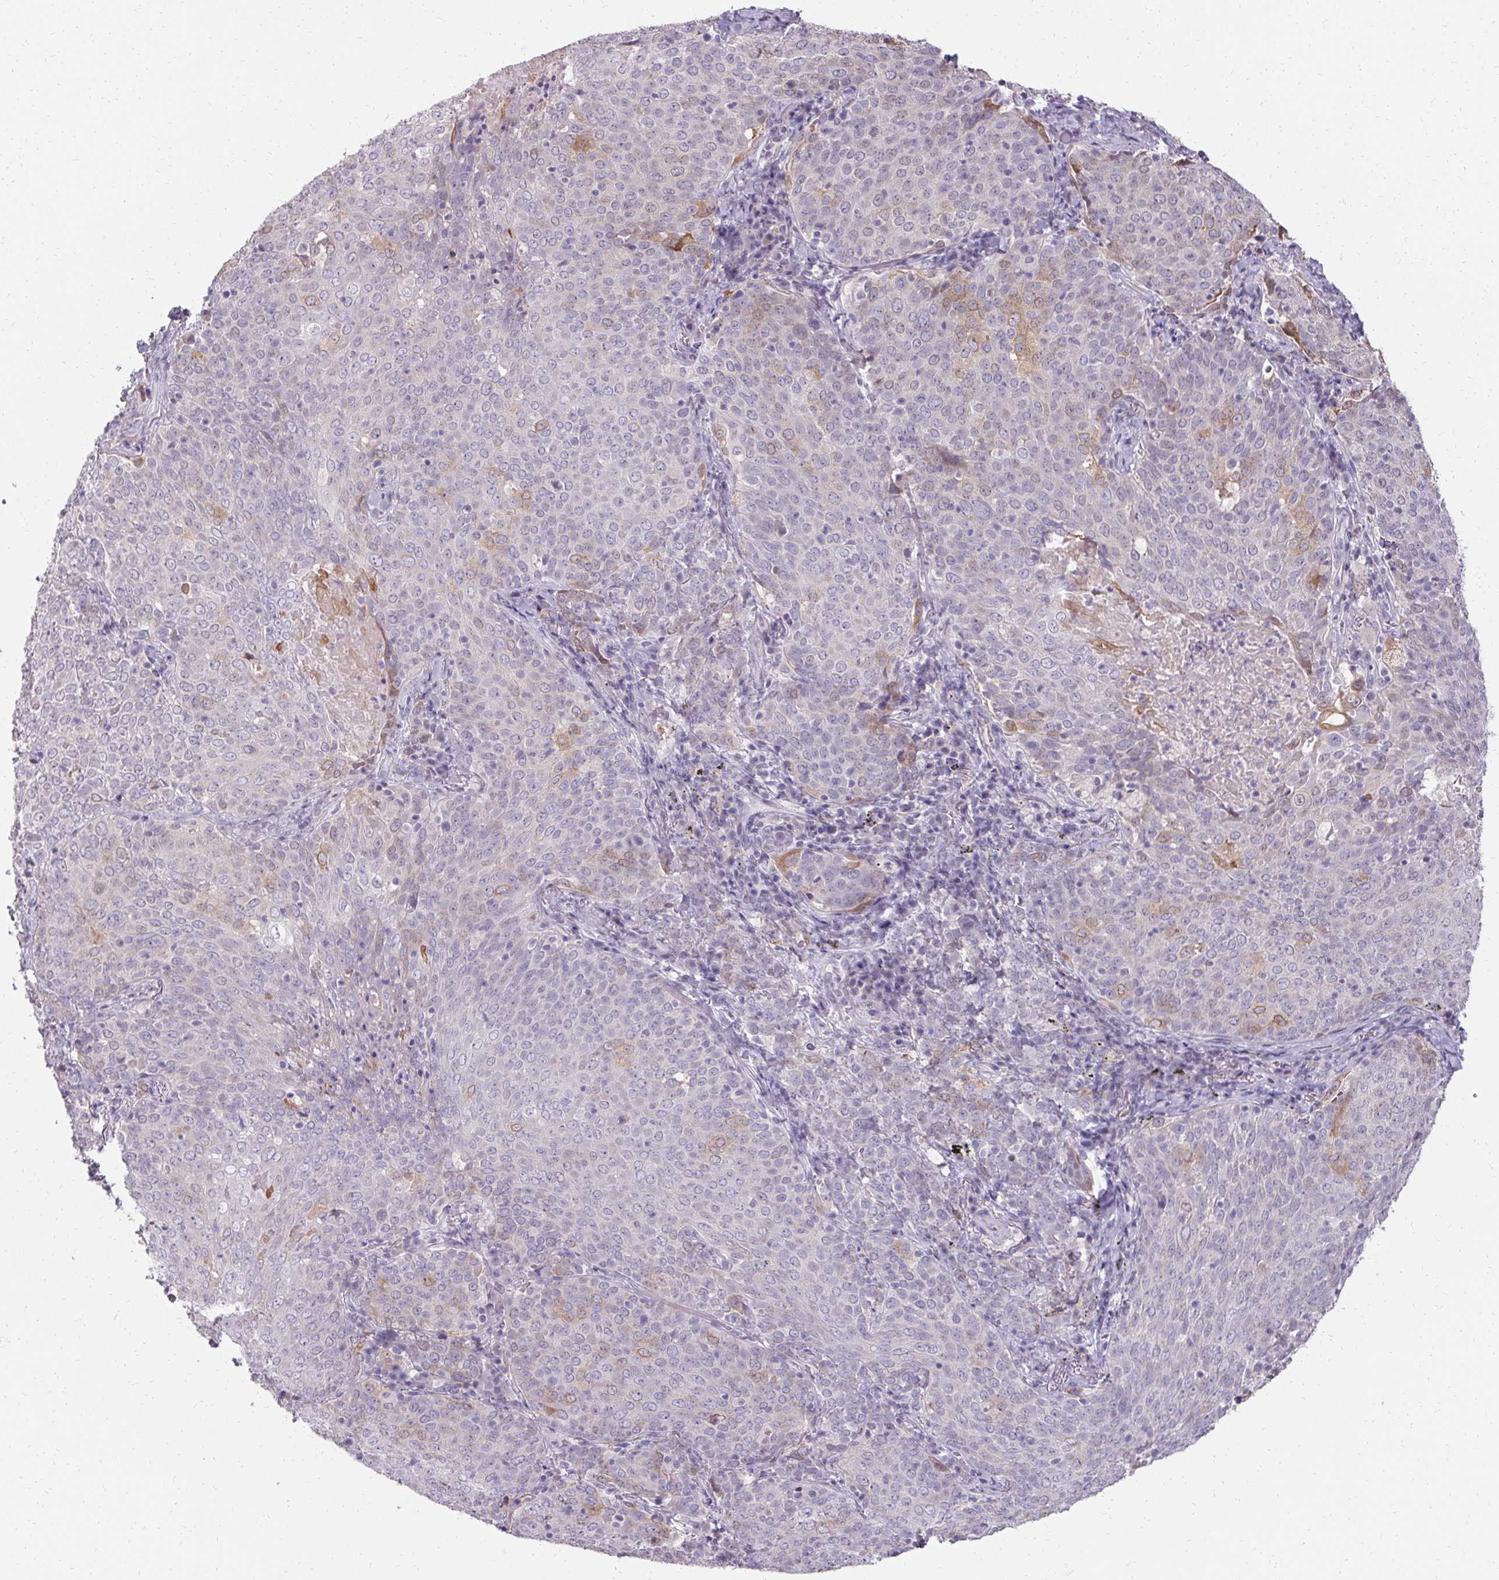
{"staining": {"intensity": "weak", "quantity": "<25%", "location": "cytoplasmic/membranous"}, "tissue": "lung cancer", "cell_type": "Tumor cells", "image_type": "cancer", "snomed": [{"axis": "morphology", "description": "Squamous cell carcinoma, NOS"}, {"axis": "topography", "description": "Lung"}], "caption": "Micrograph shows no significant protein positivity in tumor cells of lung squamous cell carcinoma. (DAB (3,3'-diaminobenzidine) immunohistochemistry with hematoxylin counter stain).", "gene": "HSD17B3", "patient": {"sex": "male", "age": 82}}